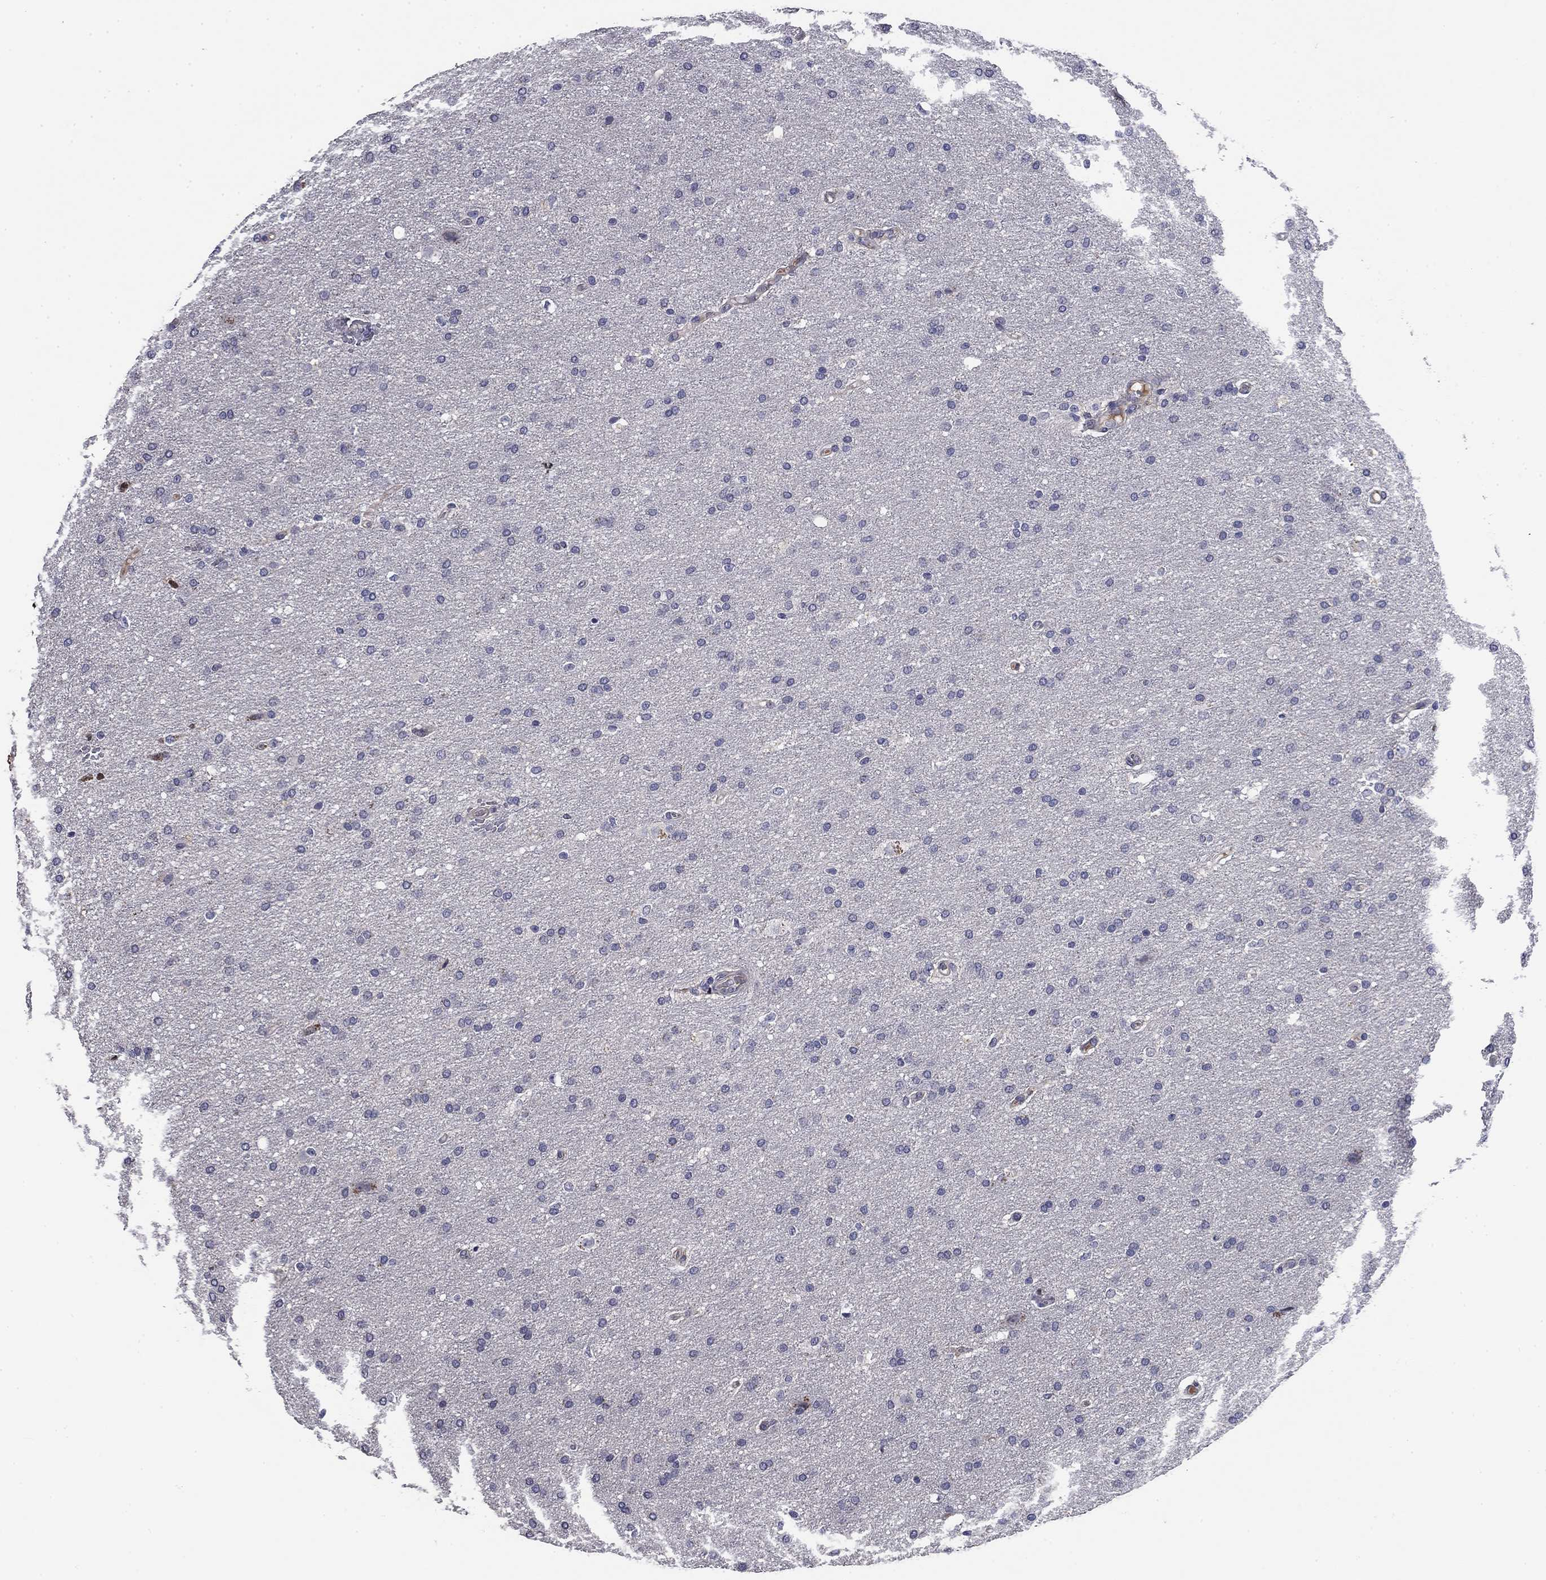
{"staining": {"intensity": "negative", "quantity": "none", "location": "none"}, "tissue": "glioma", "cell_type": "Tumor cells", "image_type": "cancer", "snomed": [{"axis": "morphology", "description": "Glioma, malignant, Low grade"}, {"axis": "topography", "description": "Brain"}], "caption": "Human glioma stained for a protein using IHC displays no positivity in tumor cells.", "gene": "COL2A1", "patient": {"sex": "female", "age": 37}}